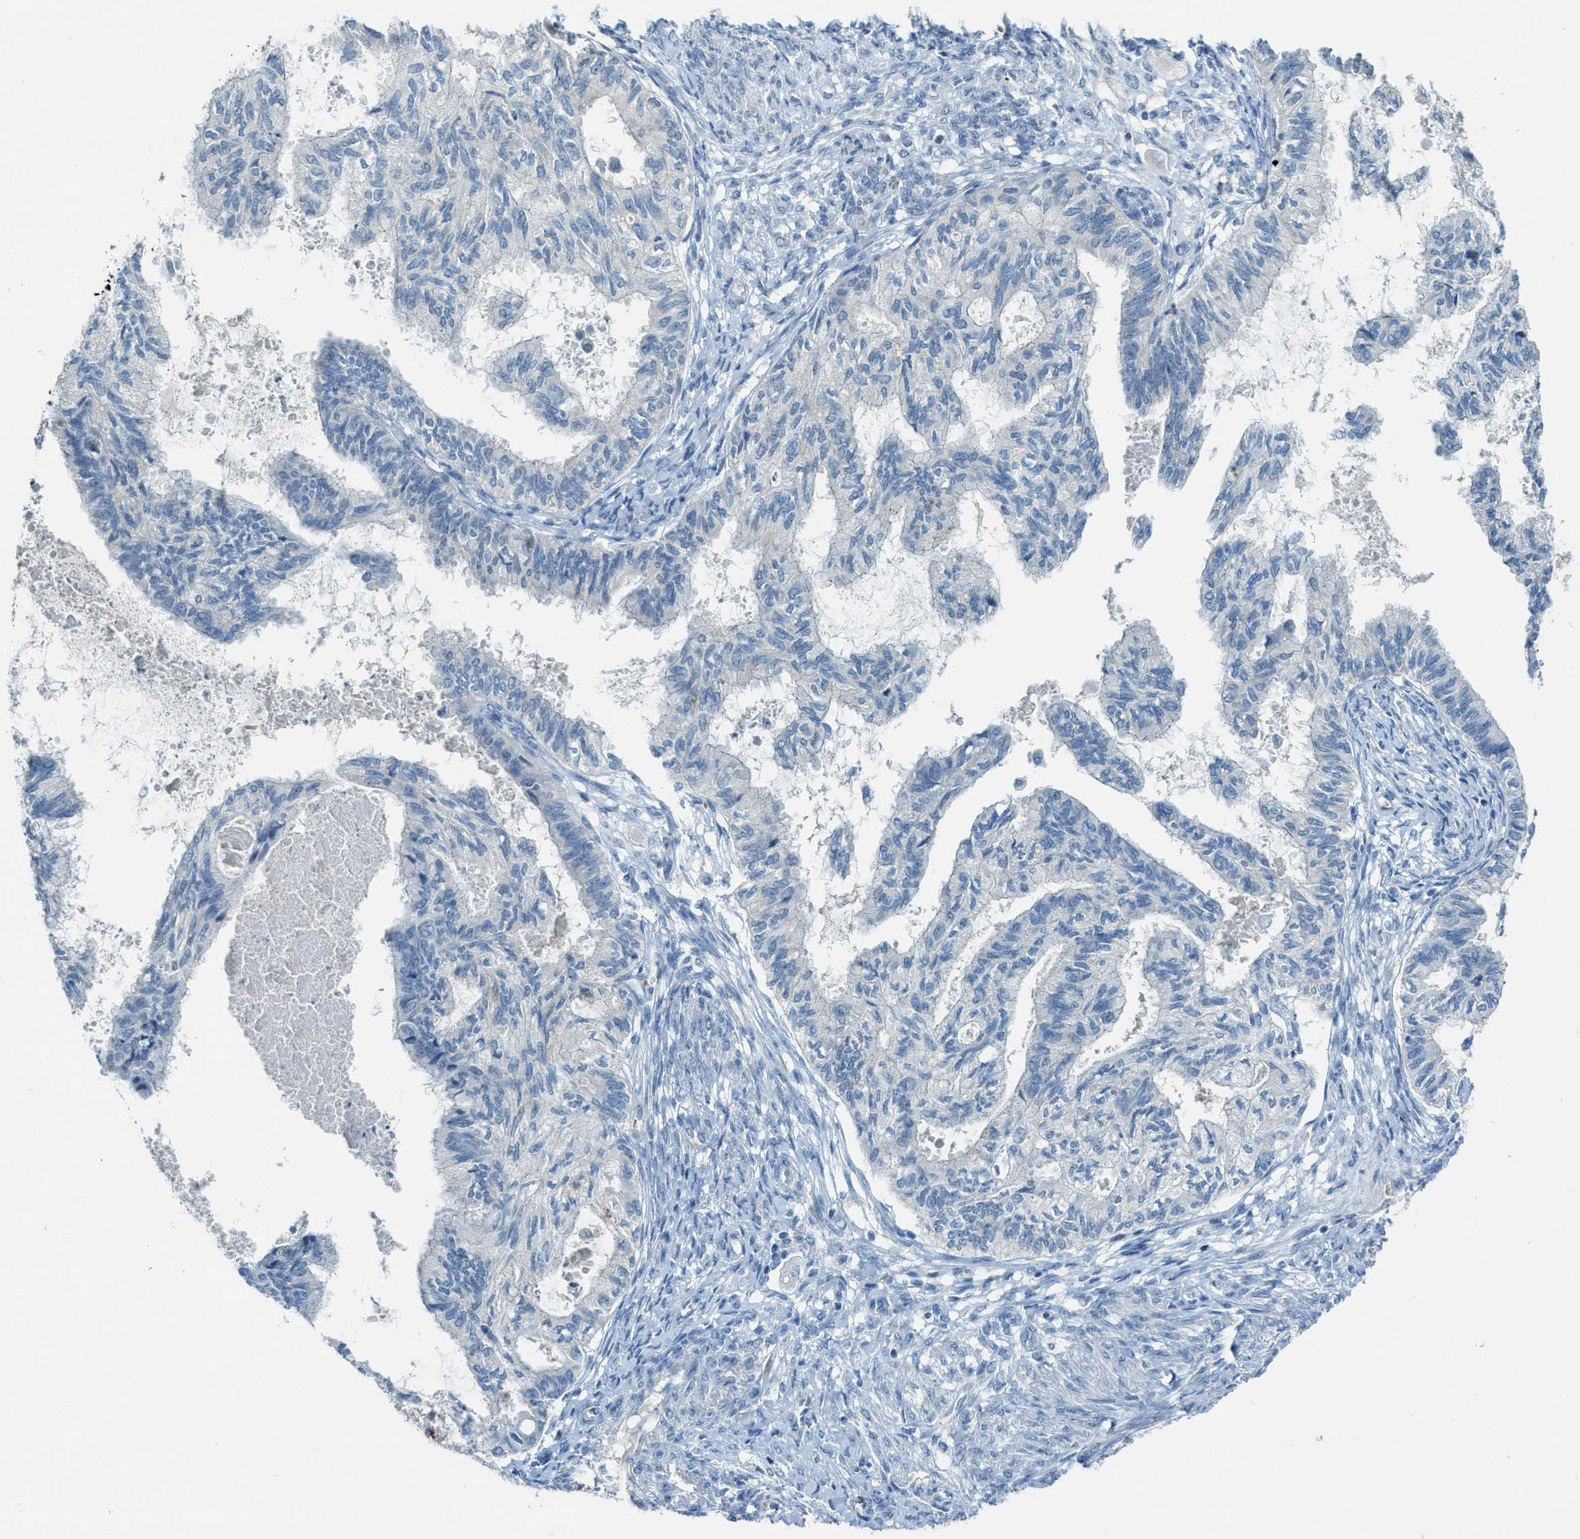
{"staining": {"intensity": "negative", "quantity": "none", "location": "none"}, "tissue": "cervical cancer", "cell_type": "Tumor cells", "image_type": "cancer", "snomed": [{"axis": "morphology", "description": "Normal tissue, NOS"}, {"axis": "morphology", "description": "Adenocarcinoma, NOS"}, {"axis": "topography", "description": "Cervix"}, {"axis": "topography", "description": "Endometrium"}], "caption": "Immunohistochemistry (IHC) micrograph of cervical cancer stained for a protein (brown), which shows no staining in tumor cells.", "gene": "CDON", "patient": {"sex": "female", "age": 86}}